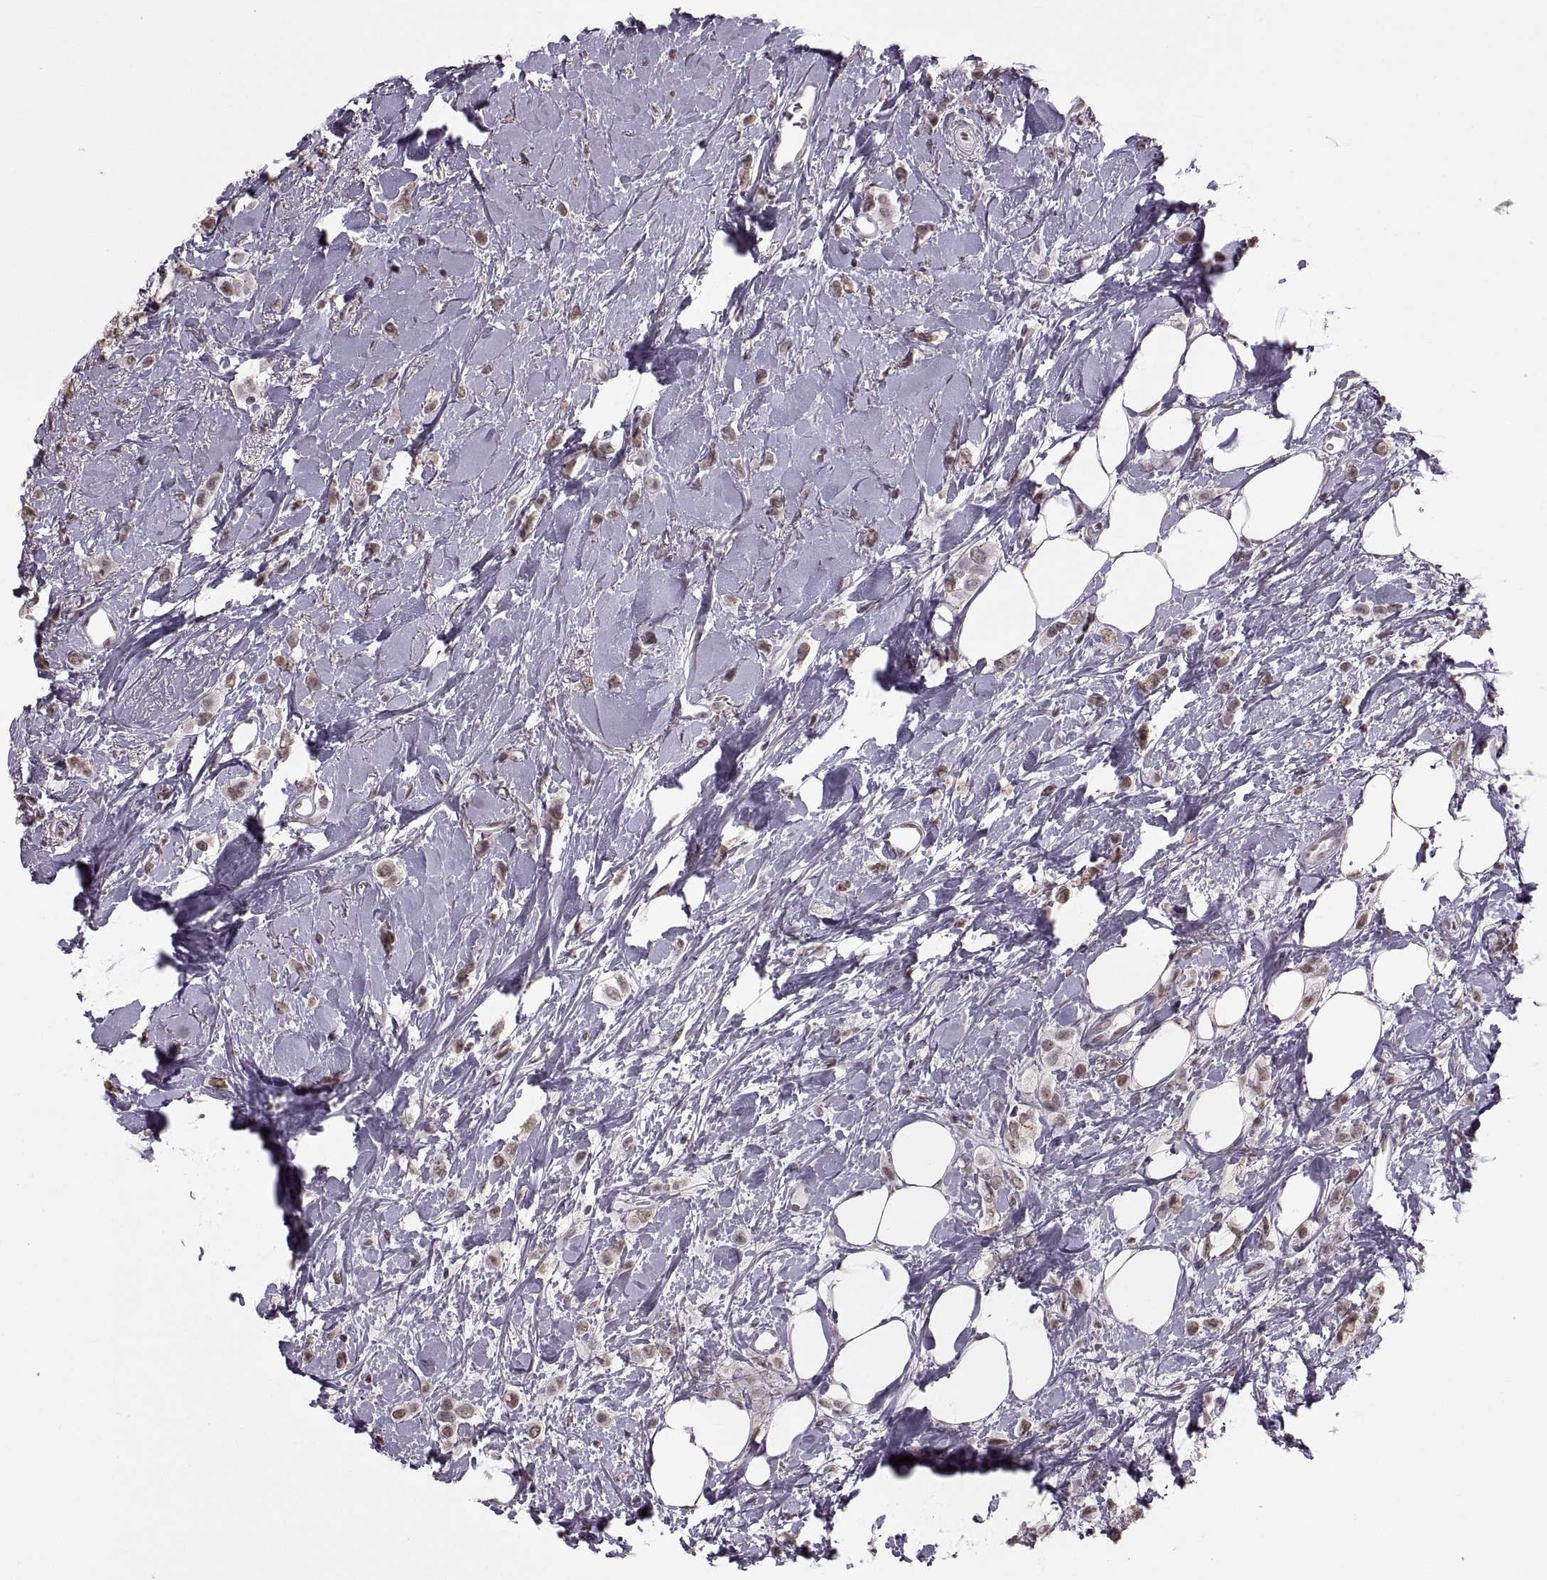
{"staining": {"intensity": "weak", "quantity": "25%-75%", "location": "nuclear"}, "tissue": "breast cancer", "cell_type": "Tumor cells", "image_type": "cancer", "snomed": [{"axis": "morphology", "description": "Lobular carcinoma"}, {"axis": "topography", "description": "Breast"}], "caption": "Breast lobular carcinoma was stained to show a protein in brown. There is low levels of weak nuclear positivity in about 25%-75% of tumor cells. The staining was performed using DAB (3,3'-diaminobenzidine) to visualize the protein expression in brown, while the nuclei were stained in blue with hematoxylin (Magnification: 20x).", "gene": "PALS1", "patient": {"sex": "female", "age": 66}}